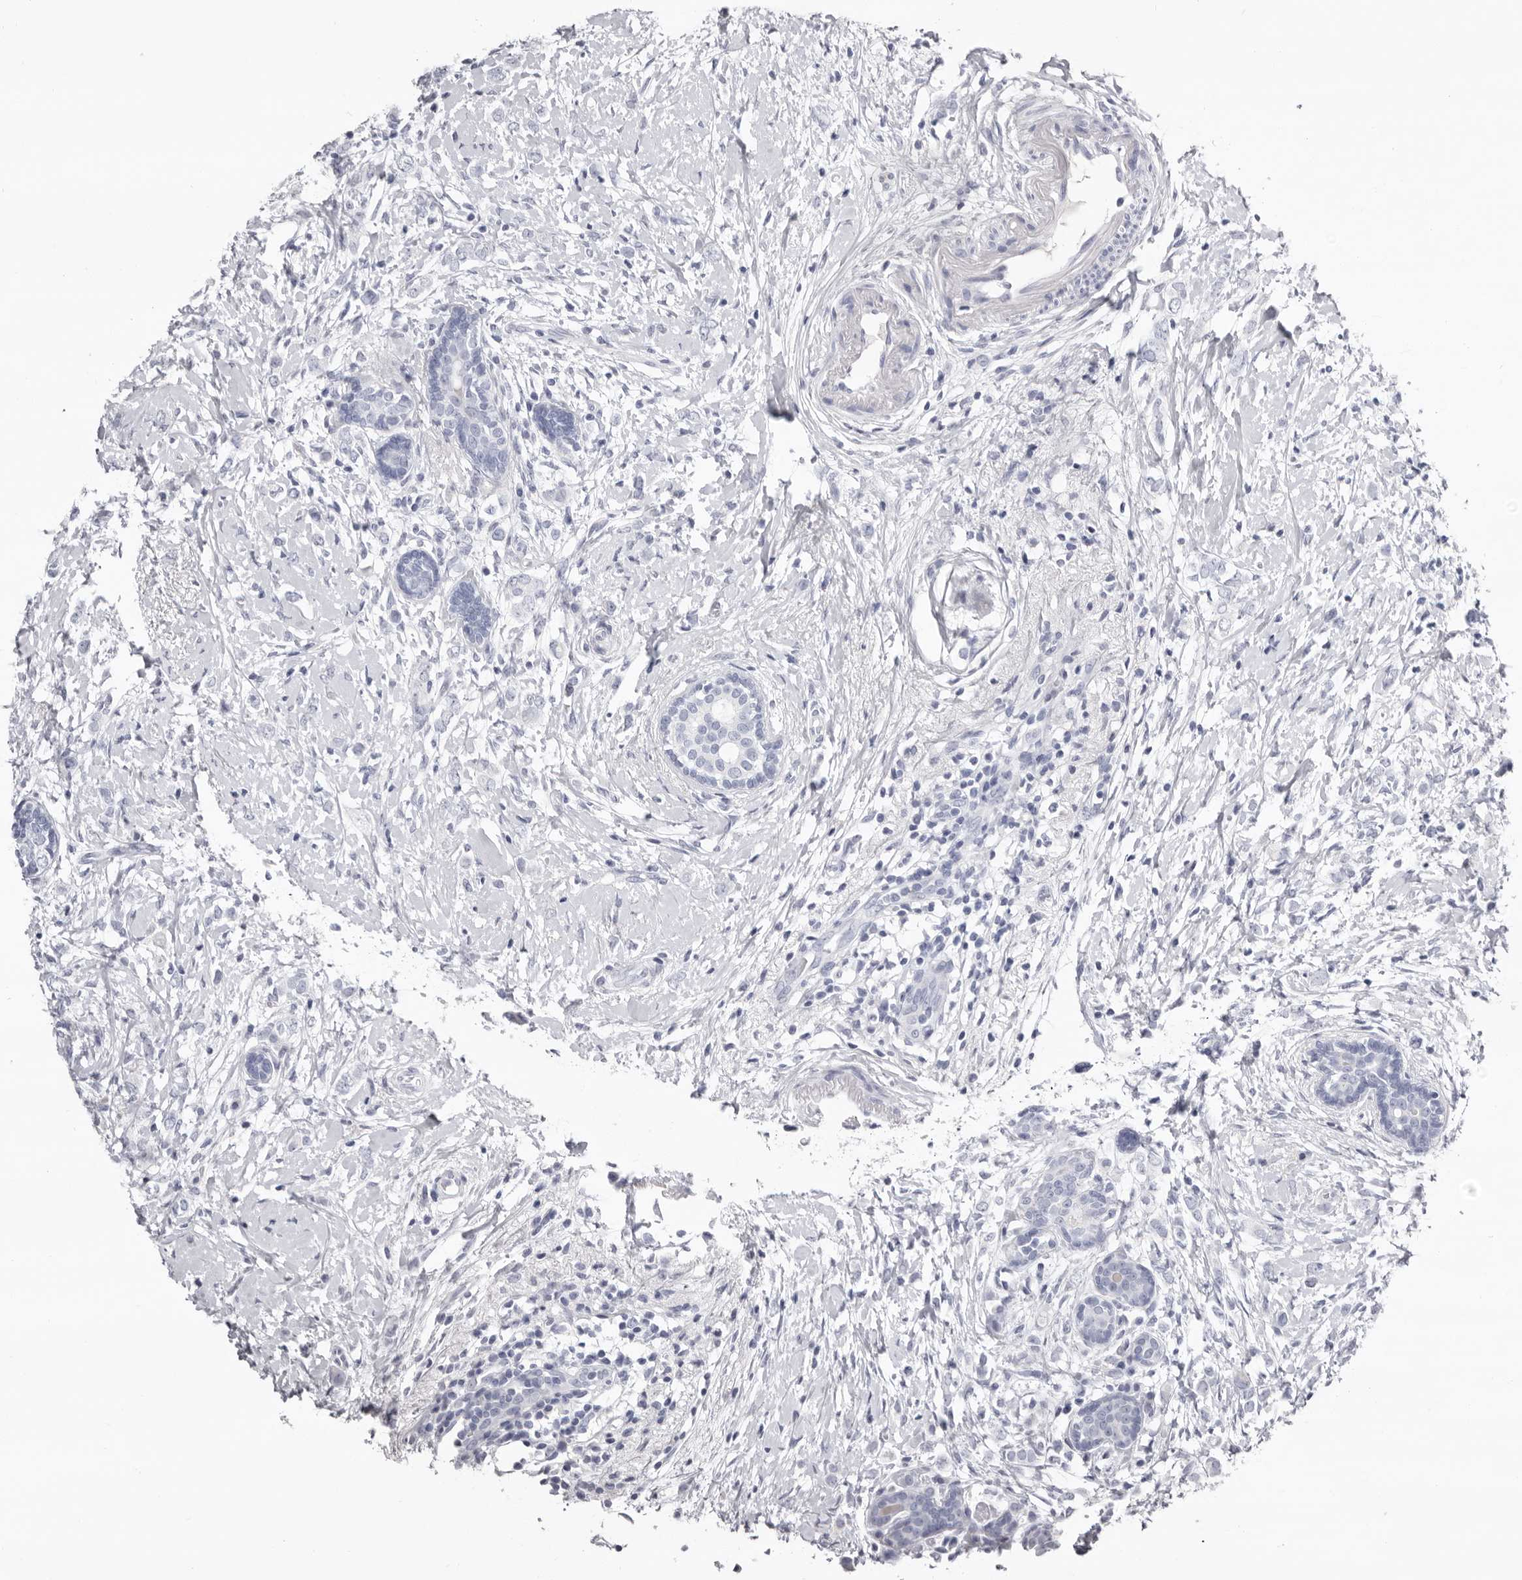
{"staining": {"intensity": "negative", "quantity": "none", "location": "none"}, "tissue": "breast cancer", "cell_type": "Tumor cells", "image_type": "cancer", "snomed": [{"axis": "morphology", "description": "Normal tissue, NOS"}, {"axis": "morphology", "description": "Lobular carcinoma"}, {"axis": "topography", "description": "Breast"}], "caption": "Immunohistochemical staining of human breast cancer exhibits no significant expression in tumor cells.", "gene": "LPO", "patient": {"sex": "female", "age": 47}}